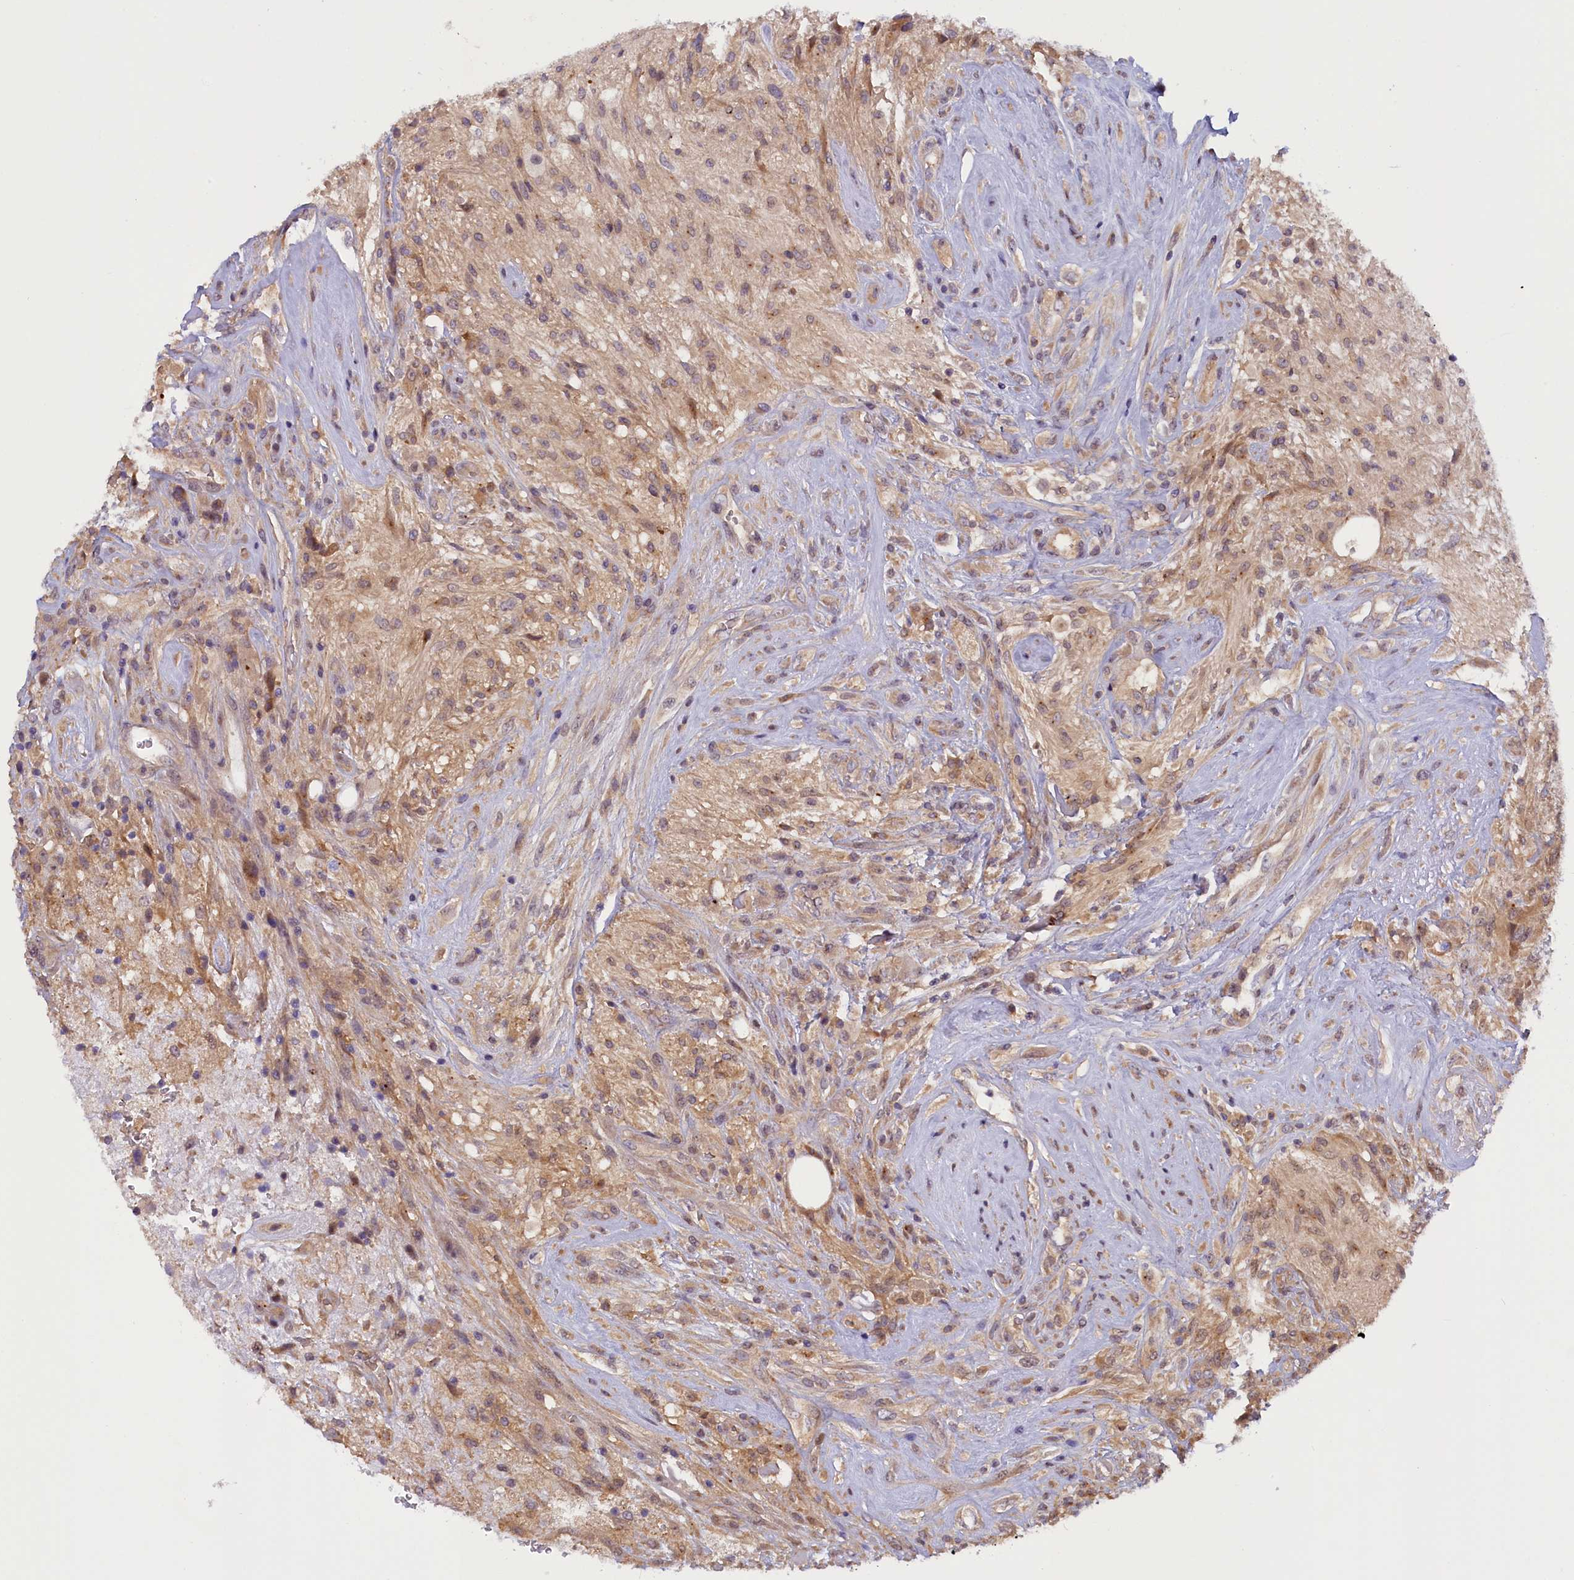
{"staining": {"intensity": "weak", "quantity": "<25%", "location": "cytoplasmic/membranous"}, "tissue": "glioma", "cell_type": "Tumor cells", "image_type": "cancer", "snomed": [{"axis": "morphology", "description": "Glioma, malignant, High grade"}, {"axis": "topography", "description": "Brain"}], "caption": "Immunohistochemical staining of human malignant high-grade glioma demonstrates no significant staining in tumor cells.", "gene": "CCDC9B", "patient": {"sex": "male", "age": 56}}